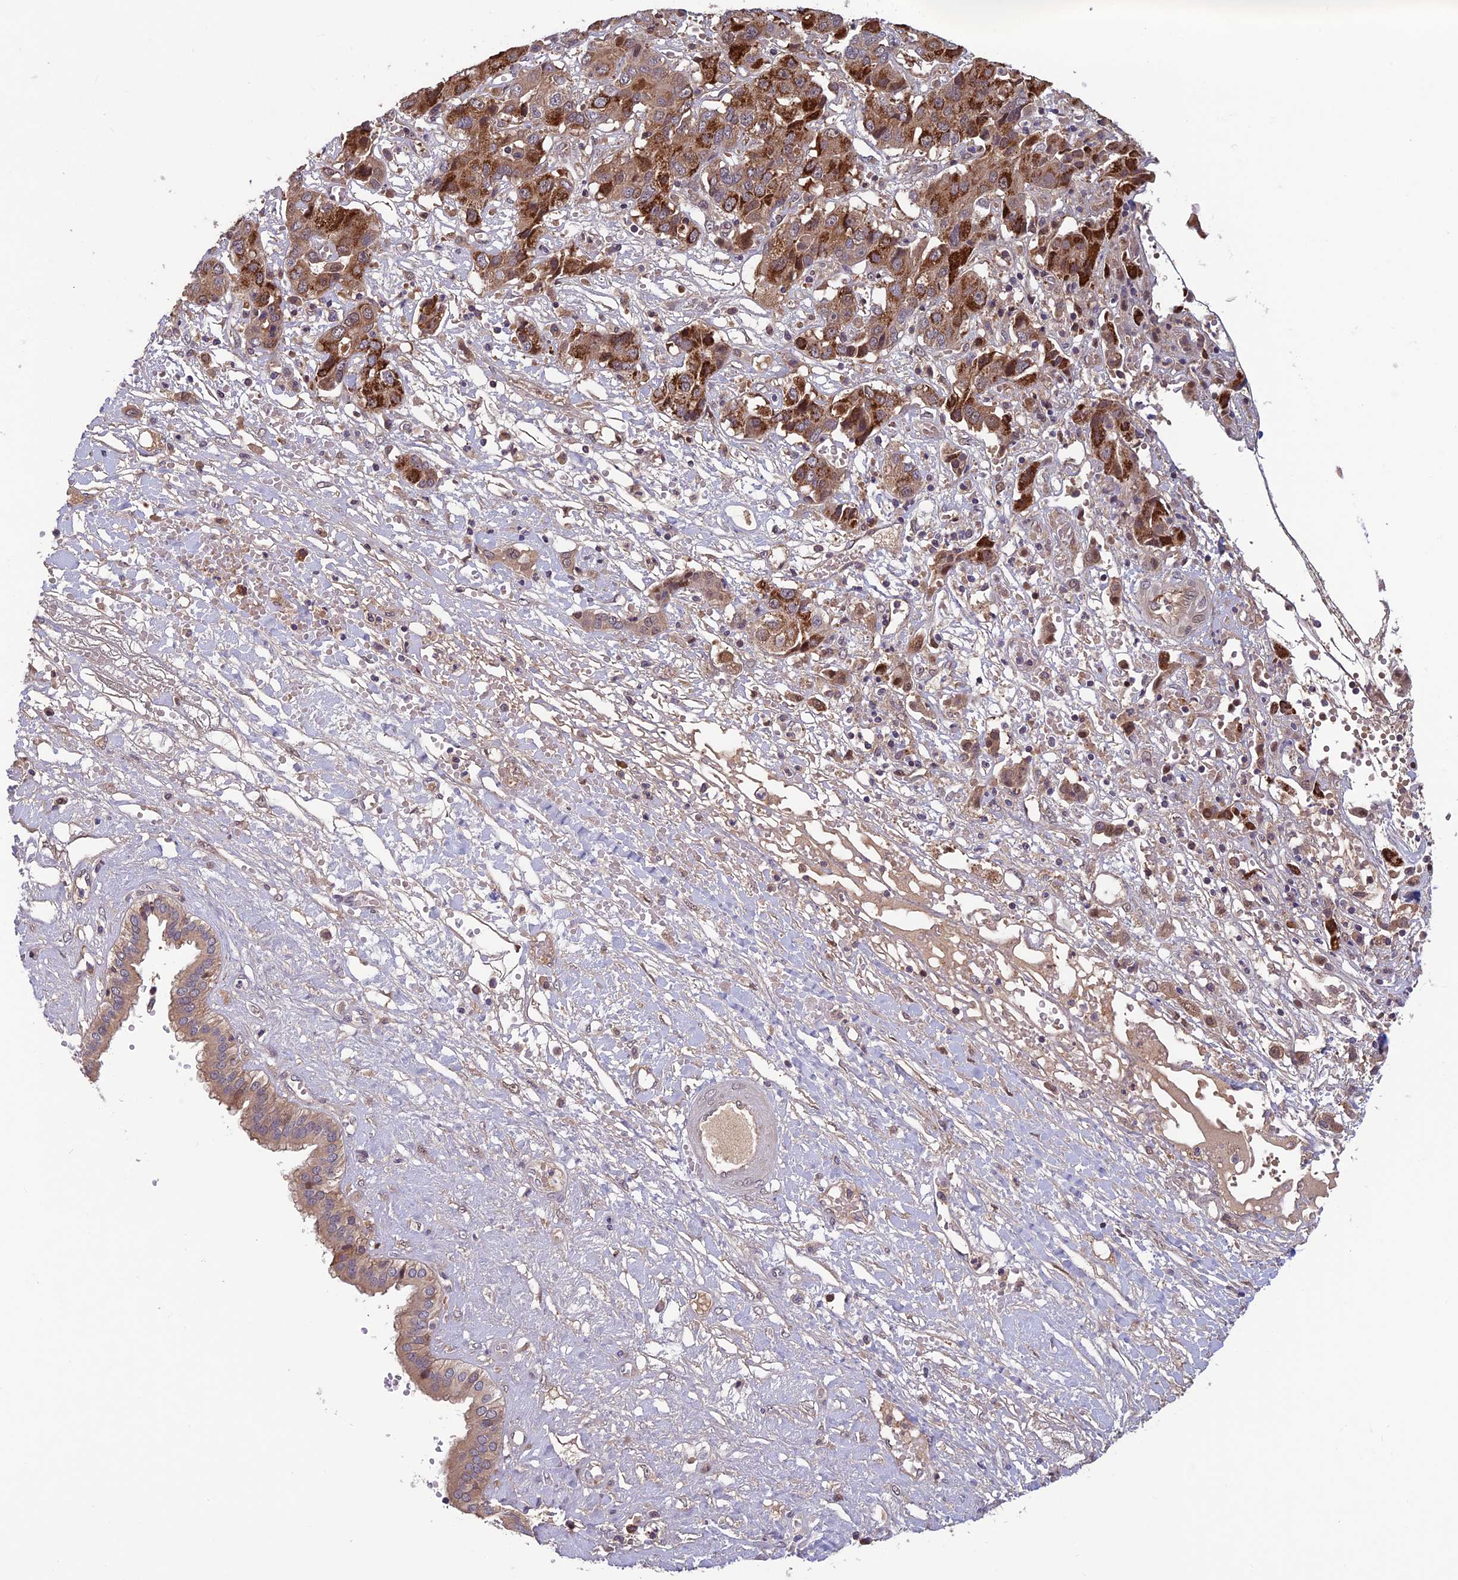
{"staining": {"intensity": "moderate", "quantity": ">75%", "location": "cytoplasmic/membranous,nuclear"}, "tissue": "liver cancer", "cell_type": "Tumor cells", "image_type": "cancer", "snomed": [{"axis": "morphology", "description": "Cholangiocarcinoma"}, {"axis": "topography", "description": "Liver"}], "caption": "This micrograph shows IHC staining of liver cancer (cholangiocarcinoma), with medium moderate cytoplasmic/membranous and nuclear expression in approximately >75% of tumor cells.", "gene": "CCDC15", "patient": {"sex": "male", "age": 67}}